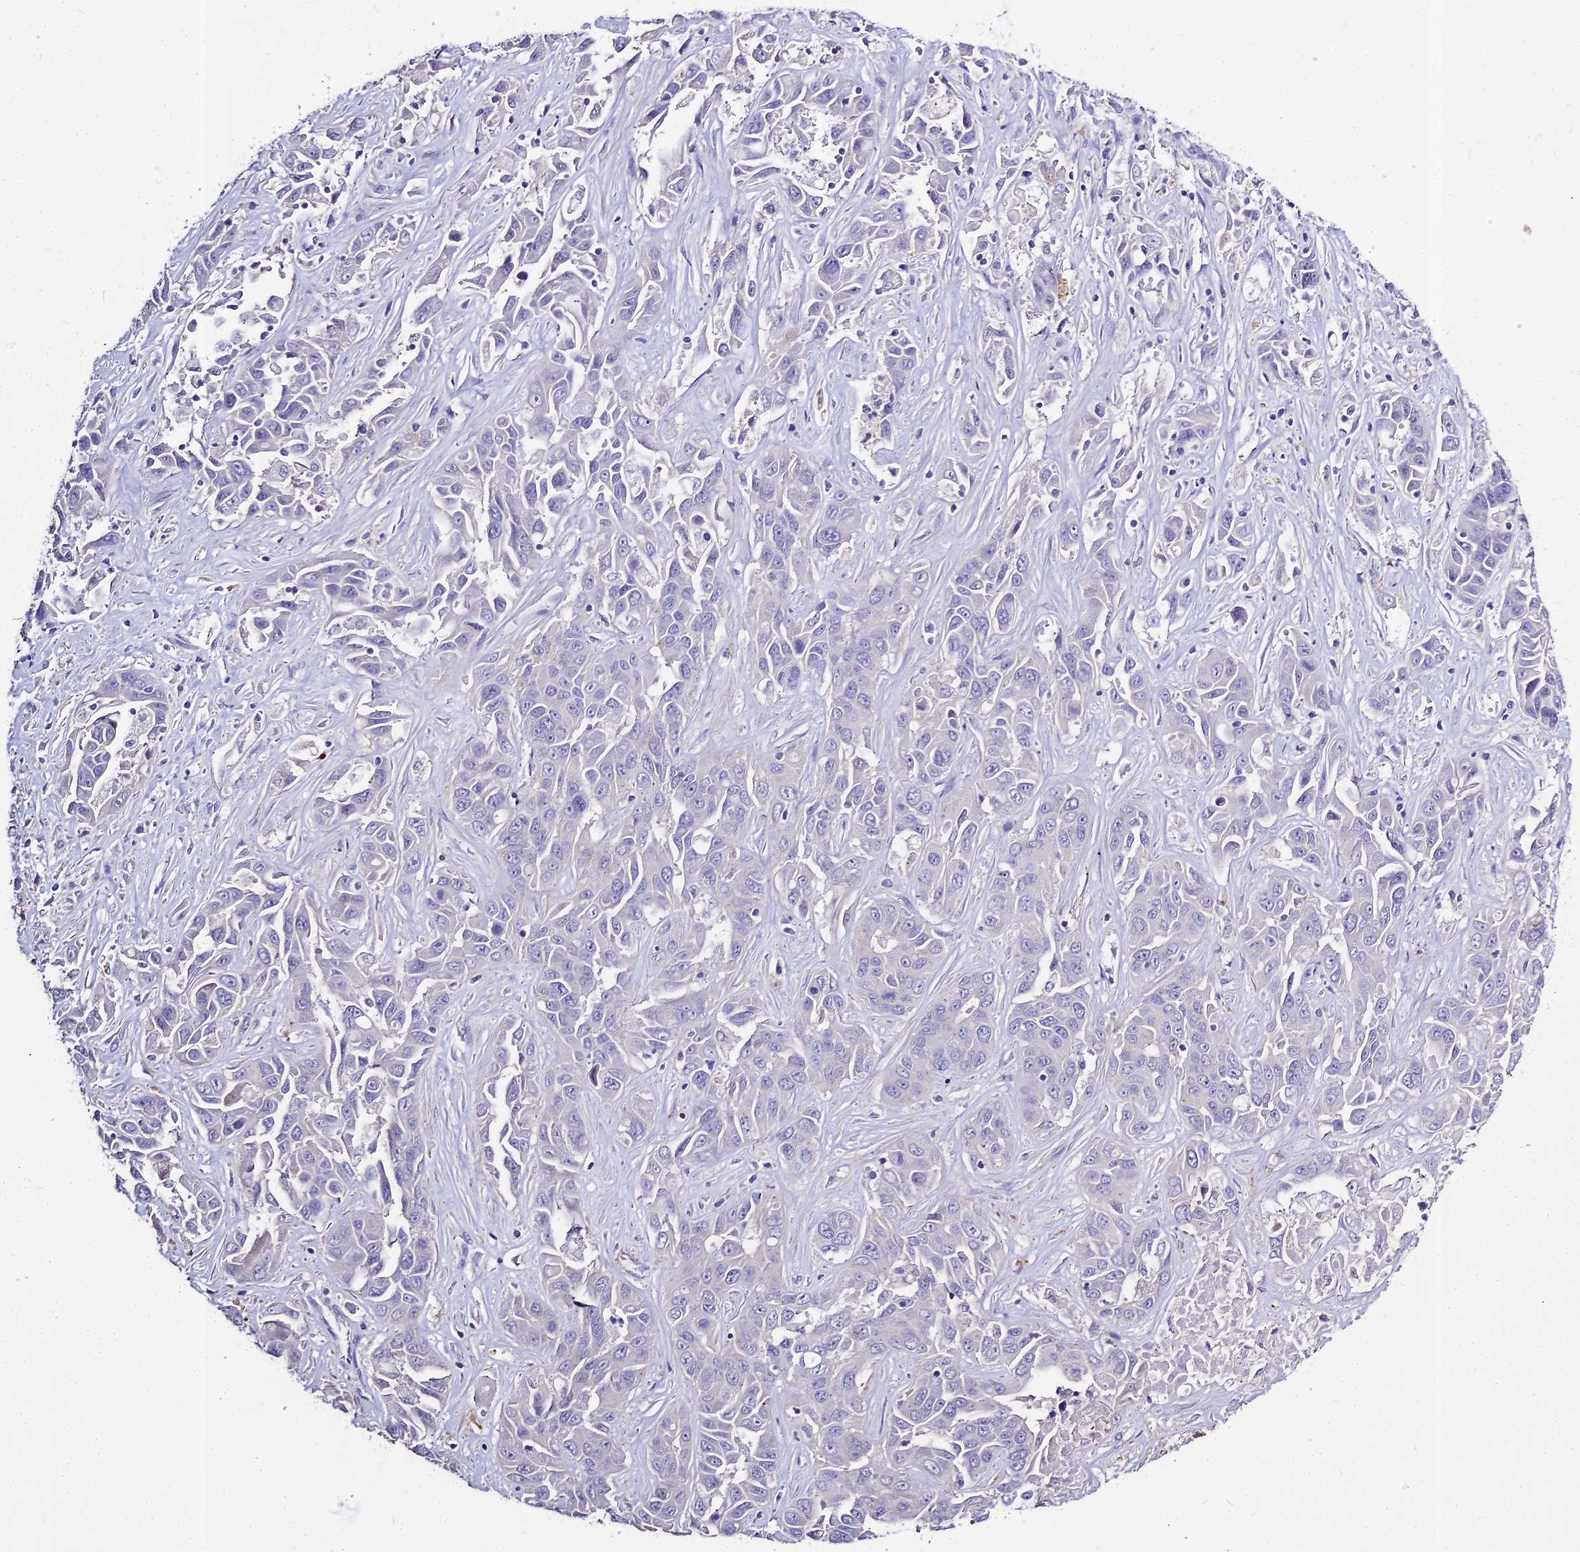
{"staining": {"intensity": "negative", "quantity": "none", "location": "none"}, "tissue": "liver cancer", "cell_type": "Tumor cells", "image_type": "cancer", "snomed": [{"axis": "morphology", "description": "Cholangiocarcinoma"}, {"axis": "topography", "description": "Liver"}], "caption": "Photomicrograph shows no protein expression in tumor cells of liver cancer tissue.", "gene": "GLYAT", "patient": {"sex": "female", "age": 52}}